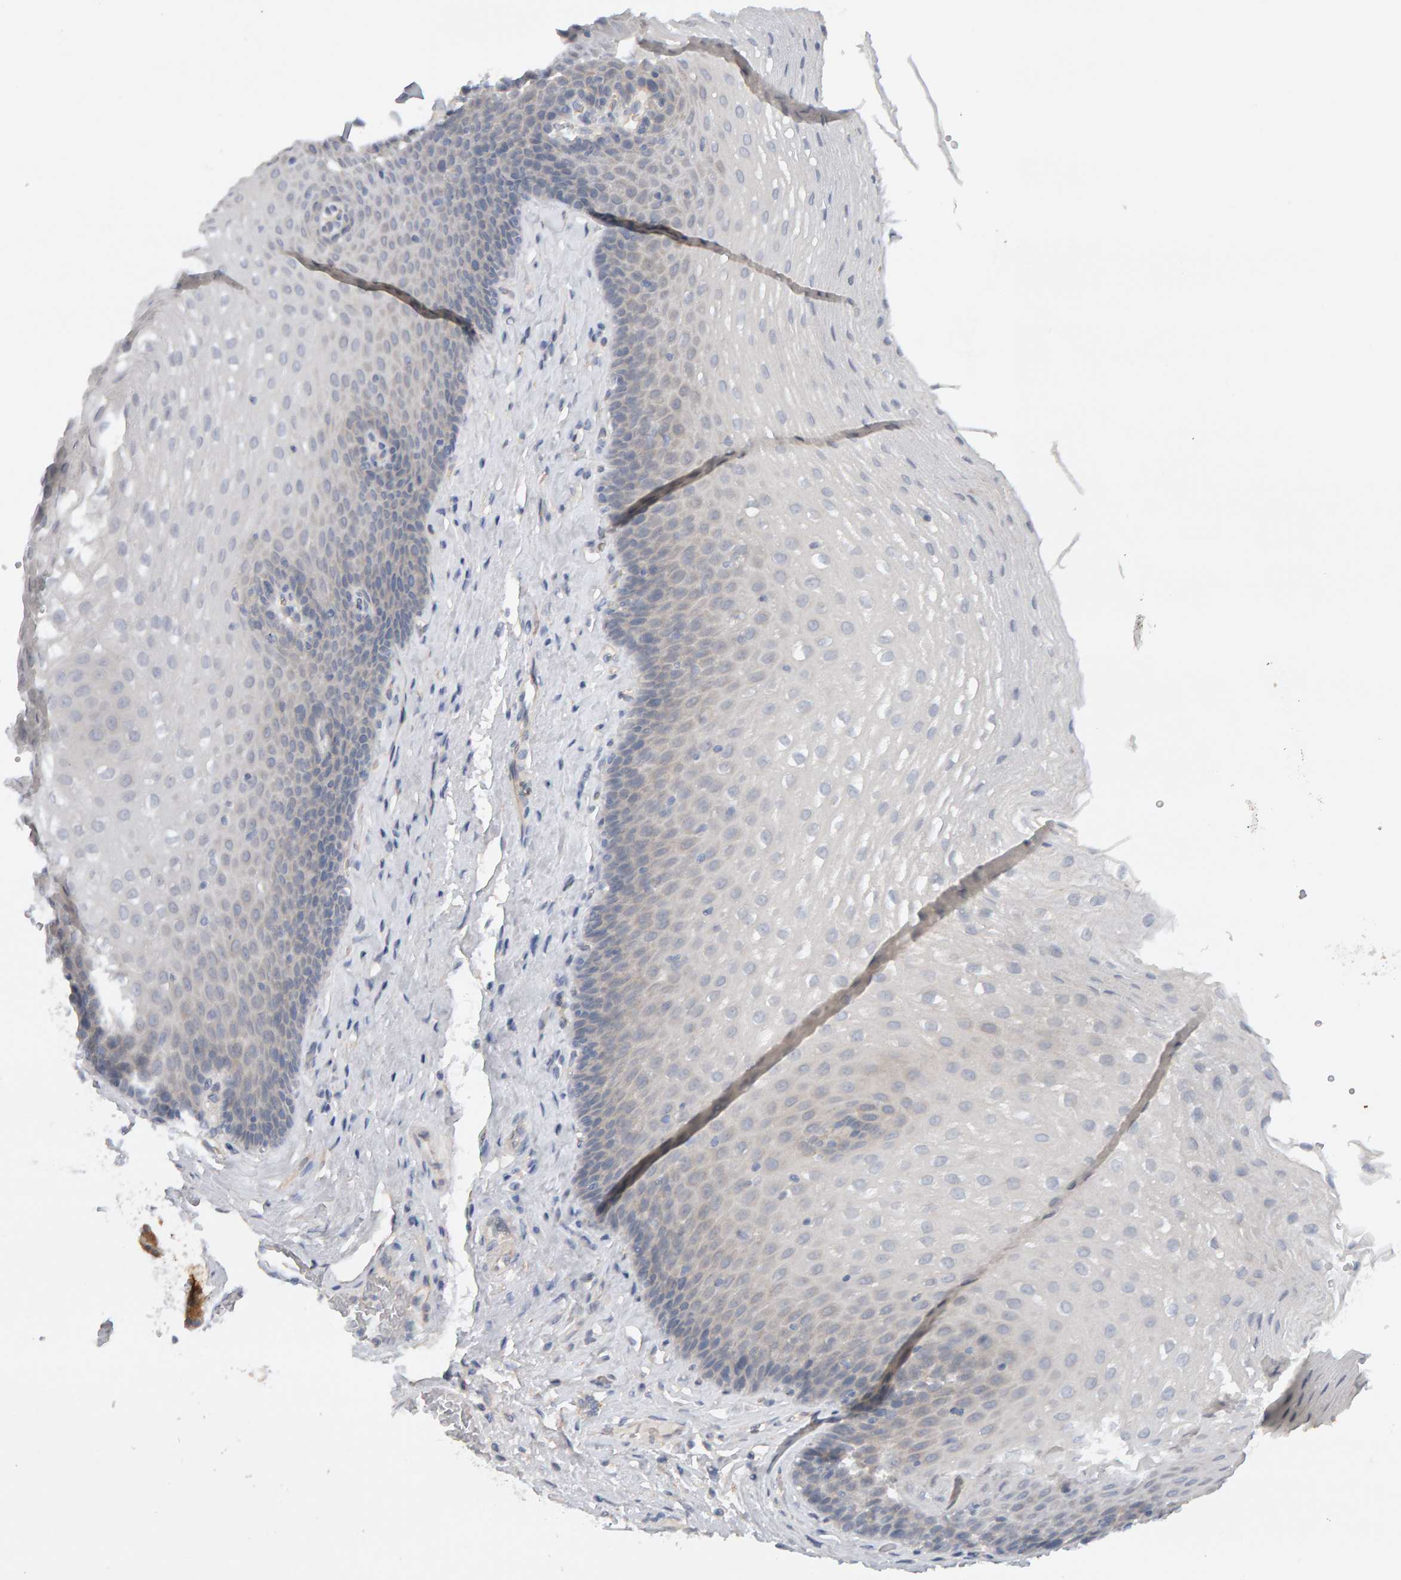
{"staining": {"intensity": "negative", "quantity": "none", "location": "none"}, "tissue": "esophagus", "cell_type": "Squamous epithelial cells", "image_type": "normal", "snomed": [{"axis": "morphology", "description": "Normal tissue, NOS"}, {"axis": "topography", "description": "Esophagus"}], "caption": "This is a micrograph of immunohistochemistry (IHC) staining of normal esophagus, which shows no expression in squamous epithelial cells.", "gene": "PPP1R16A", "patient": {"sex": "female", "age": 66}}